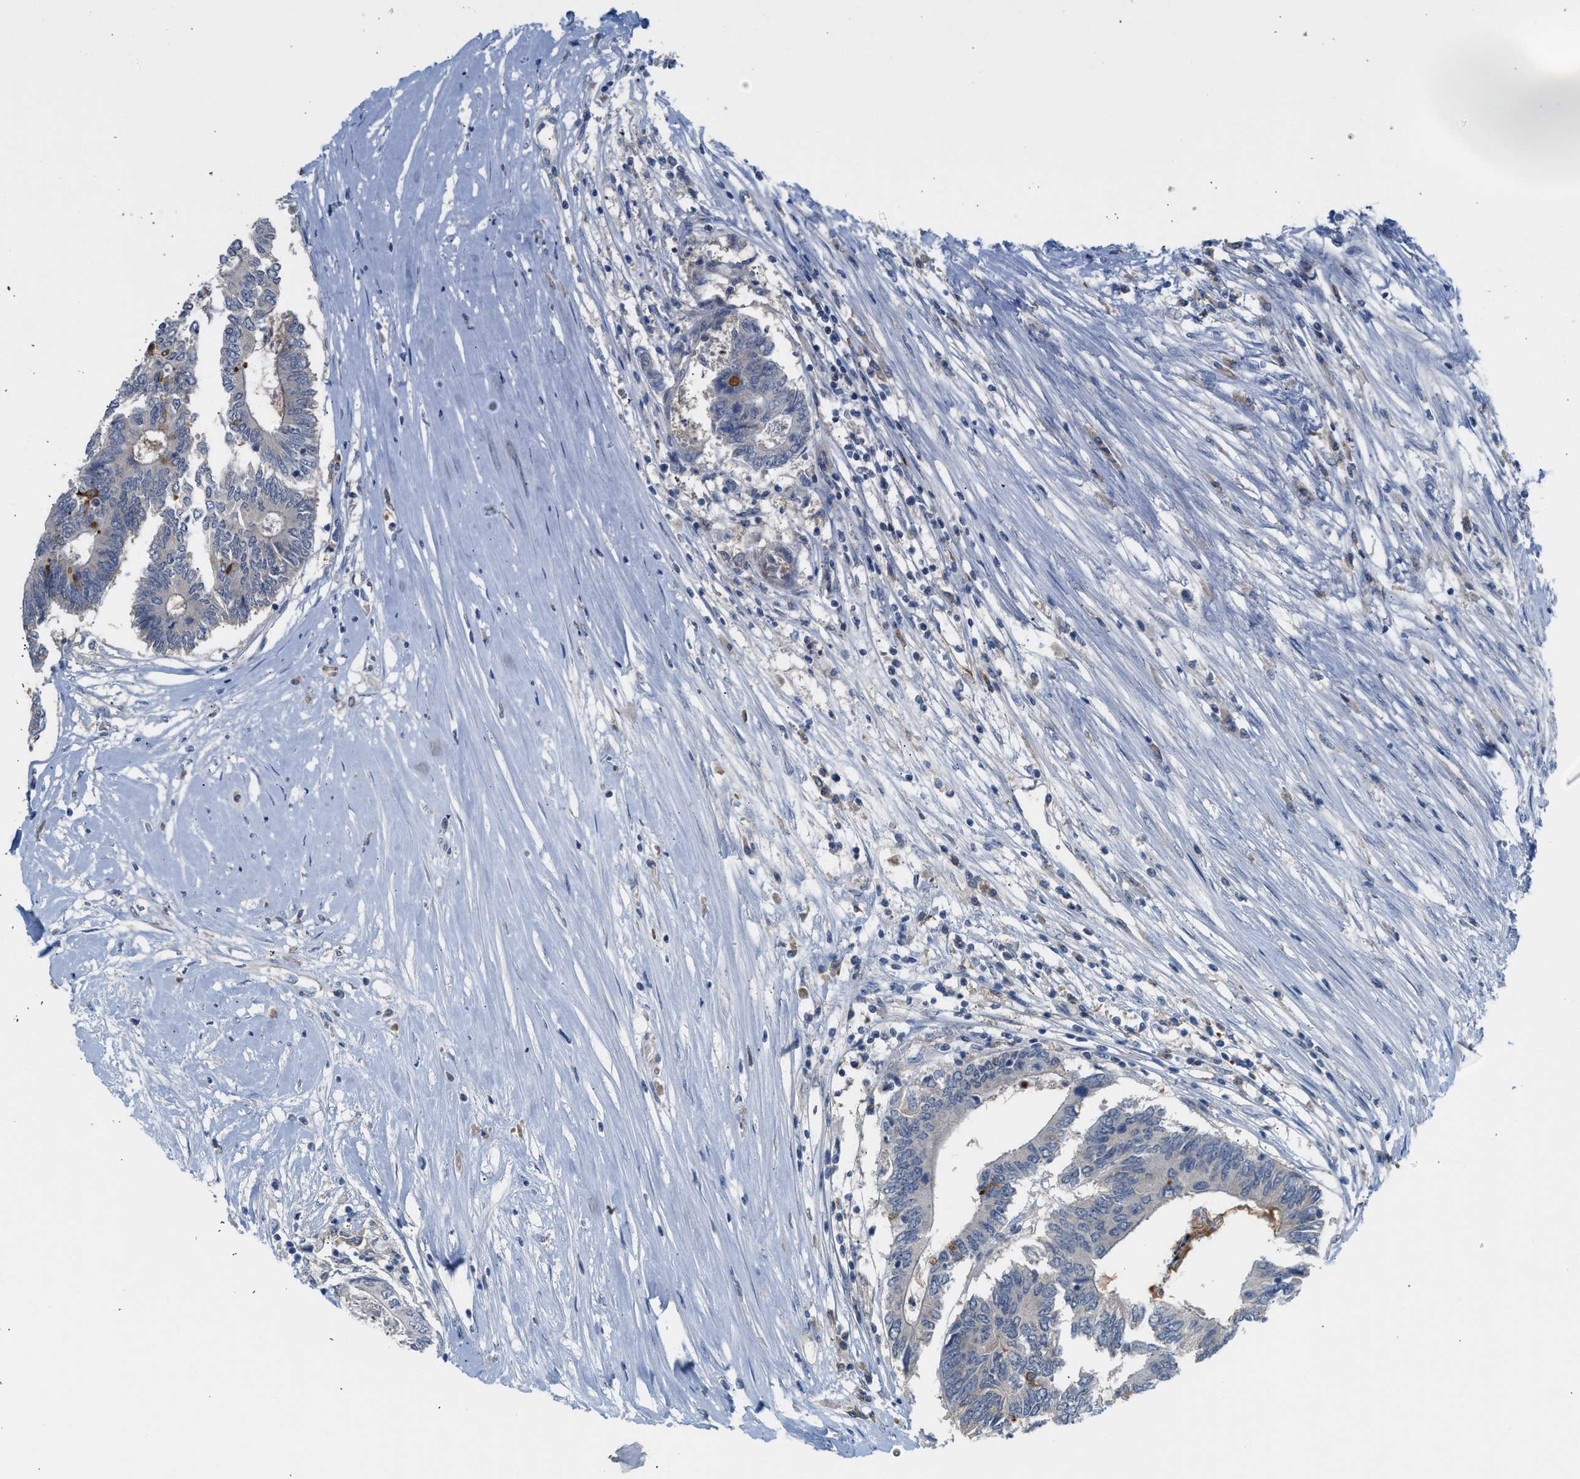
{"staining": {"intensity": "negative", "quantity": "none", "location": "none"}, "tissue": "colorectal cancer", "cell_type": "Tumor cells", "image_type": "cancer", "snomed": [{"axis": "morphology", "description": "Adenocarcinoma, NOS"}, {"axis": "topography", "description": "Rectum"}], "caption": "Photomicrograph shows no significant protein staining in tumor cells of adenocarcinoma (colorectal).", "gene": "RHBDF2", "patient": {"sex": "male", "age": 63}}